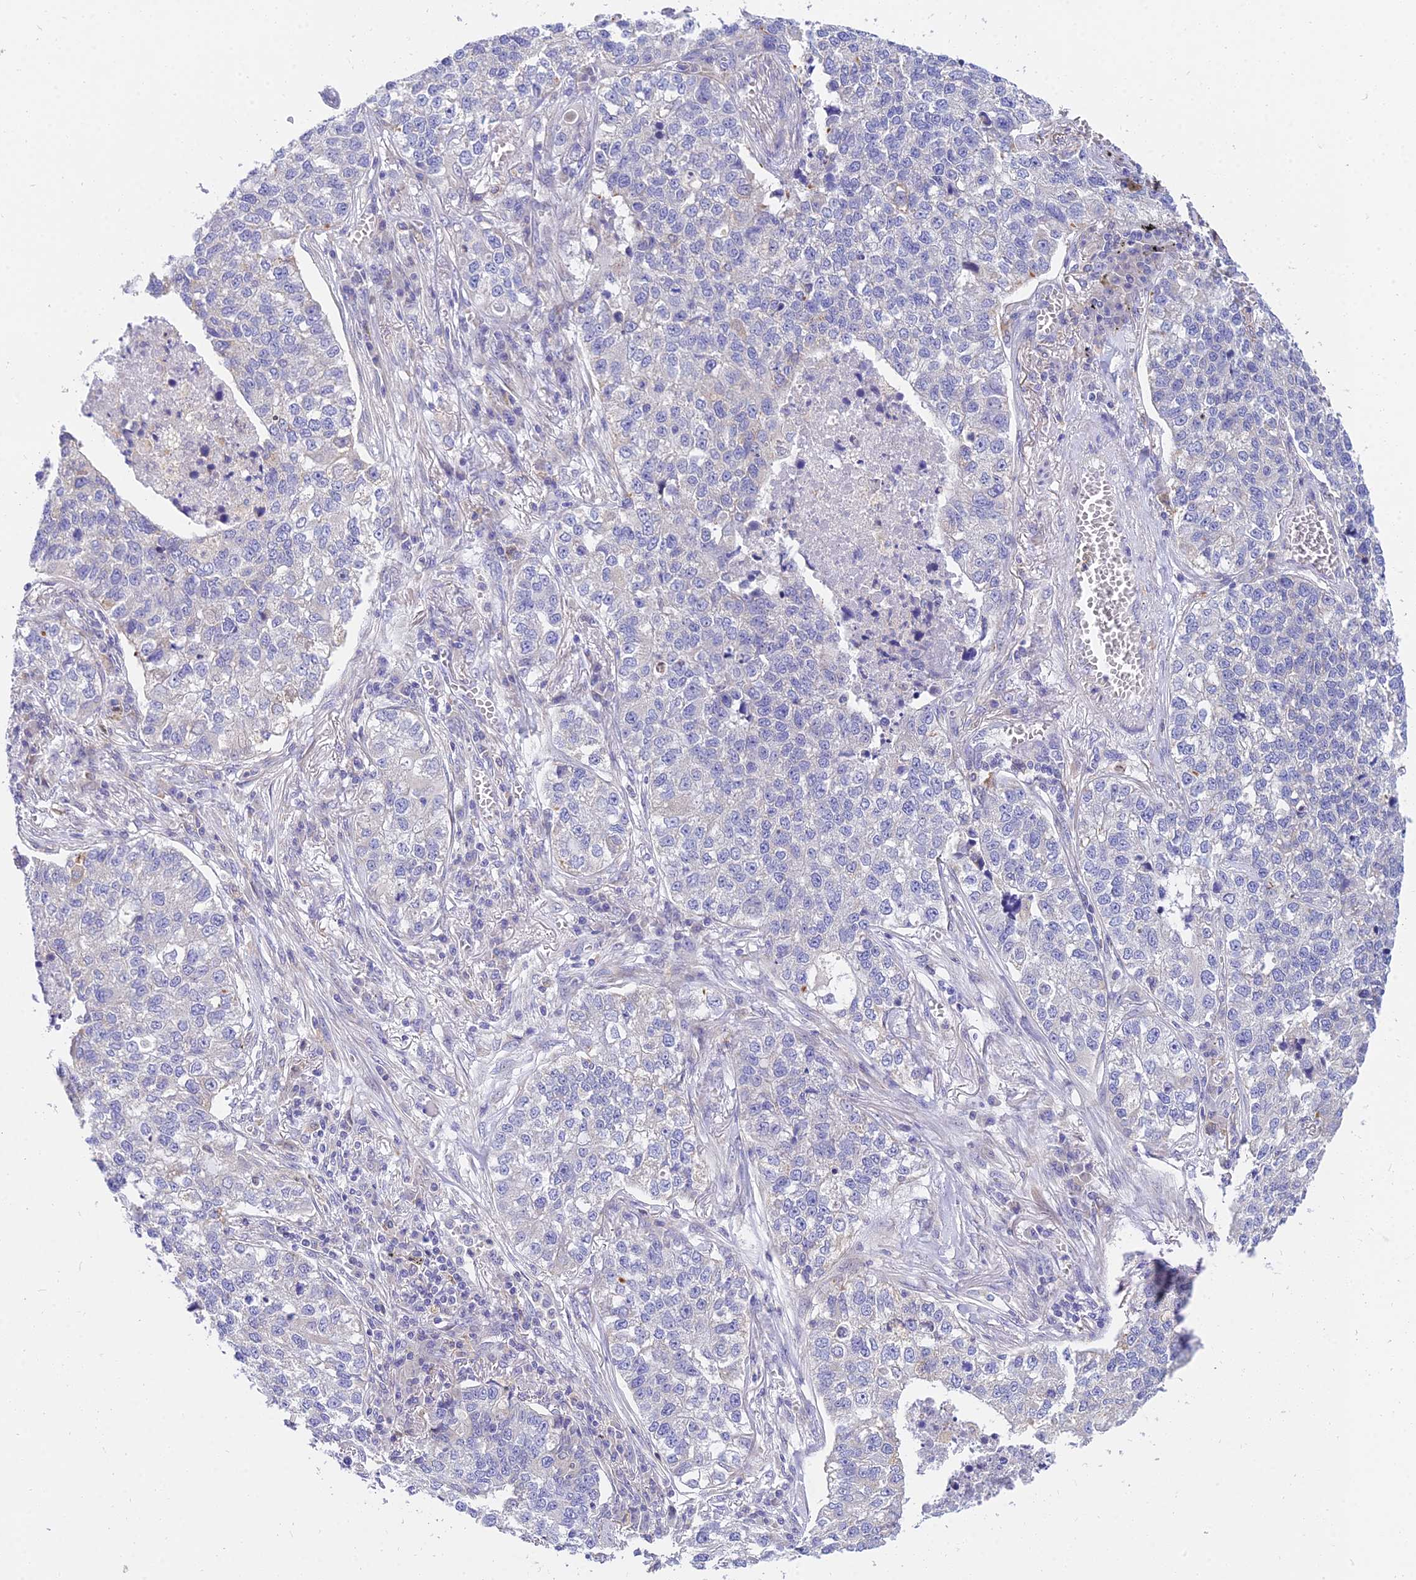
{"staining": {"intensity": "negative", "quantity": "none", "location": "none"}, "tissue": "lung cancer", "cell_type": "Tumor cells", "image_type": "cancer", "snomed": [{"axis": "morphology", "description": "Adenocarcinoma, NOS"}, {"axis": "topography", "description": "Lung"}], "caption": "Photomicrograph shows no significant protein staining in tumor cells of adenocarcinoma (lung).", "gene": "ARL8B", "patient": {"sex": "male", "age": 49}}